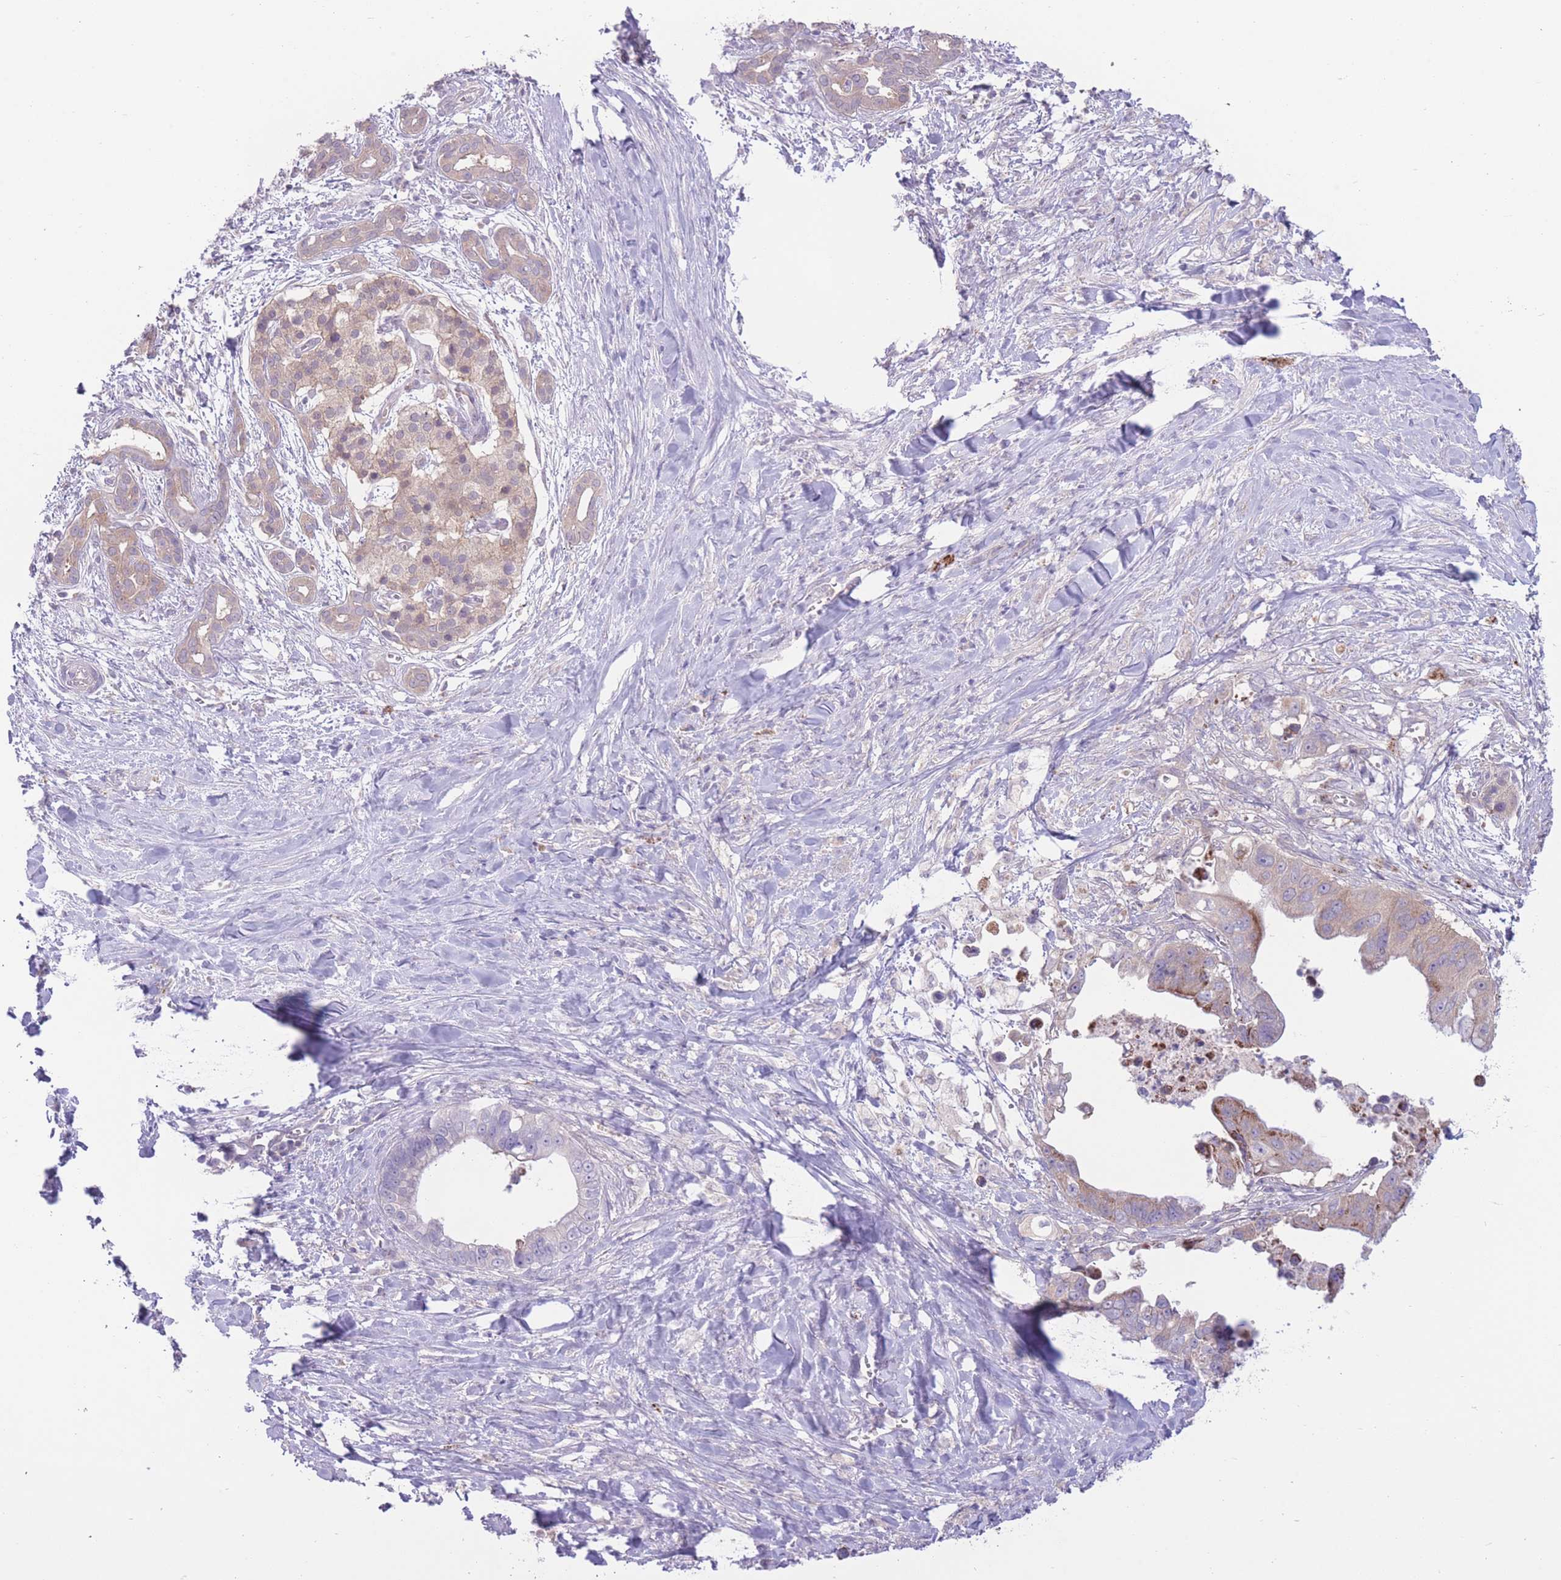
{"staining": {"intensity": "weak", "quantity": ">75%", "location": "cytoplasmic/membranous"}, "tissue": "pancreatic cancer", "cell_type": "Tumor cells", "image_type": "cancer", "snomed": [{"axis": "morphology", "description": "Adenocarcinoma, NOS"}, {"axis": "topography", "description": "Pancreas"}], "caption": "Approximately >75% of tumor cells in adenocarcinoma (pancreatic) exhibit weak cytoplasmic/membranous protein staining as visualized by brown immunohistochemical staining.", "gene": "CCT6B", "patient": {"sex": "male", "age": 61}}